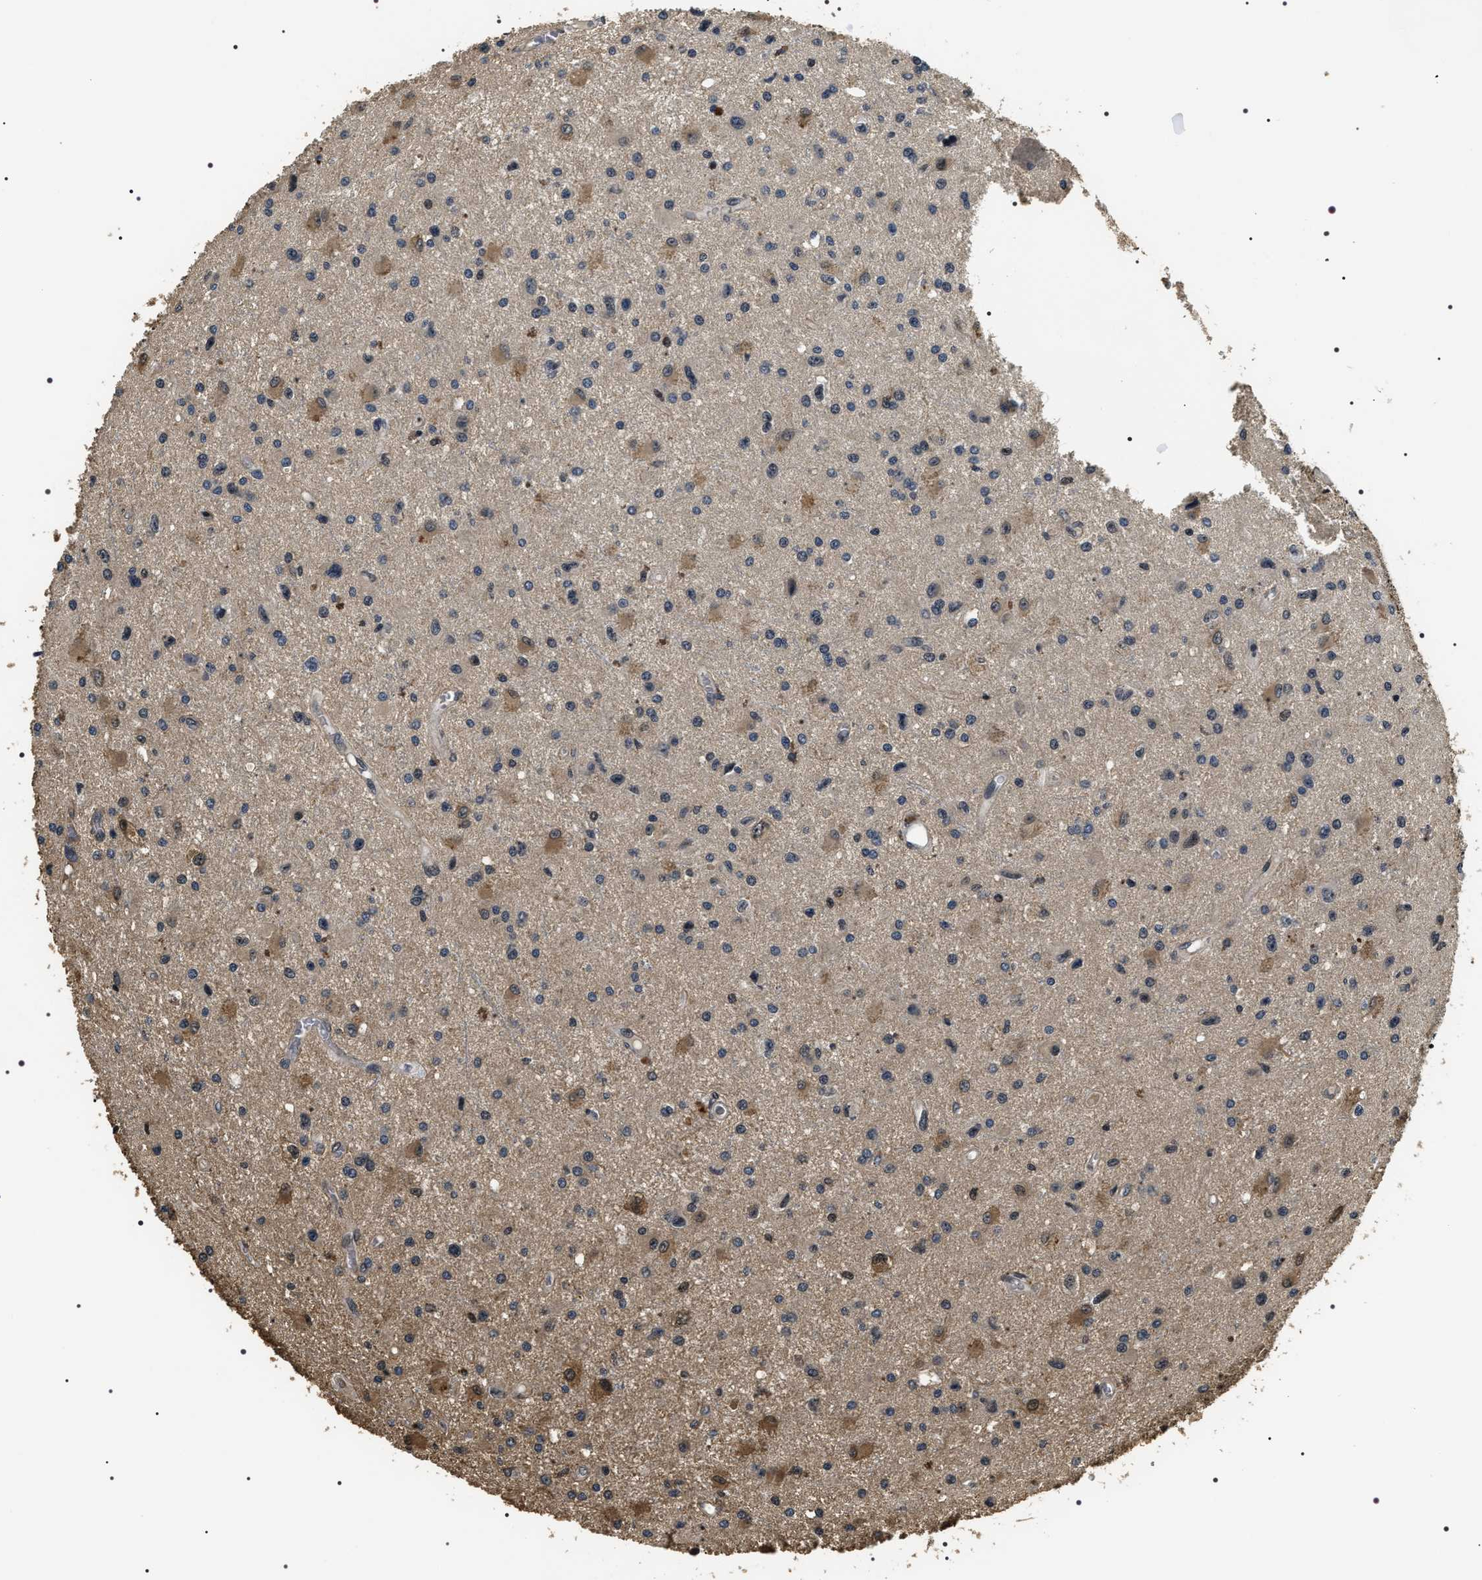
{"staining": {"intensity": "weak", "quantity": "<25%", "location": "cytoplasmic/membranous"}, "tissue": "glioma", "cell_type": "Tumor cells", "image_type": "cancer", "snomed": [{"axis": "morphology", "description": "Glioma, malignant, Low grade"}, {"axis": "topography", "description": "Brain"}], "caption": "Tumor cells are negative for protein expression in human malignant low-grade glioma.", "gene": "ARHGAP22", "patient": {"sex": "male", "age": 58}}